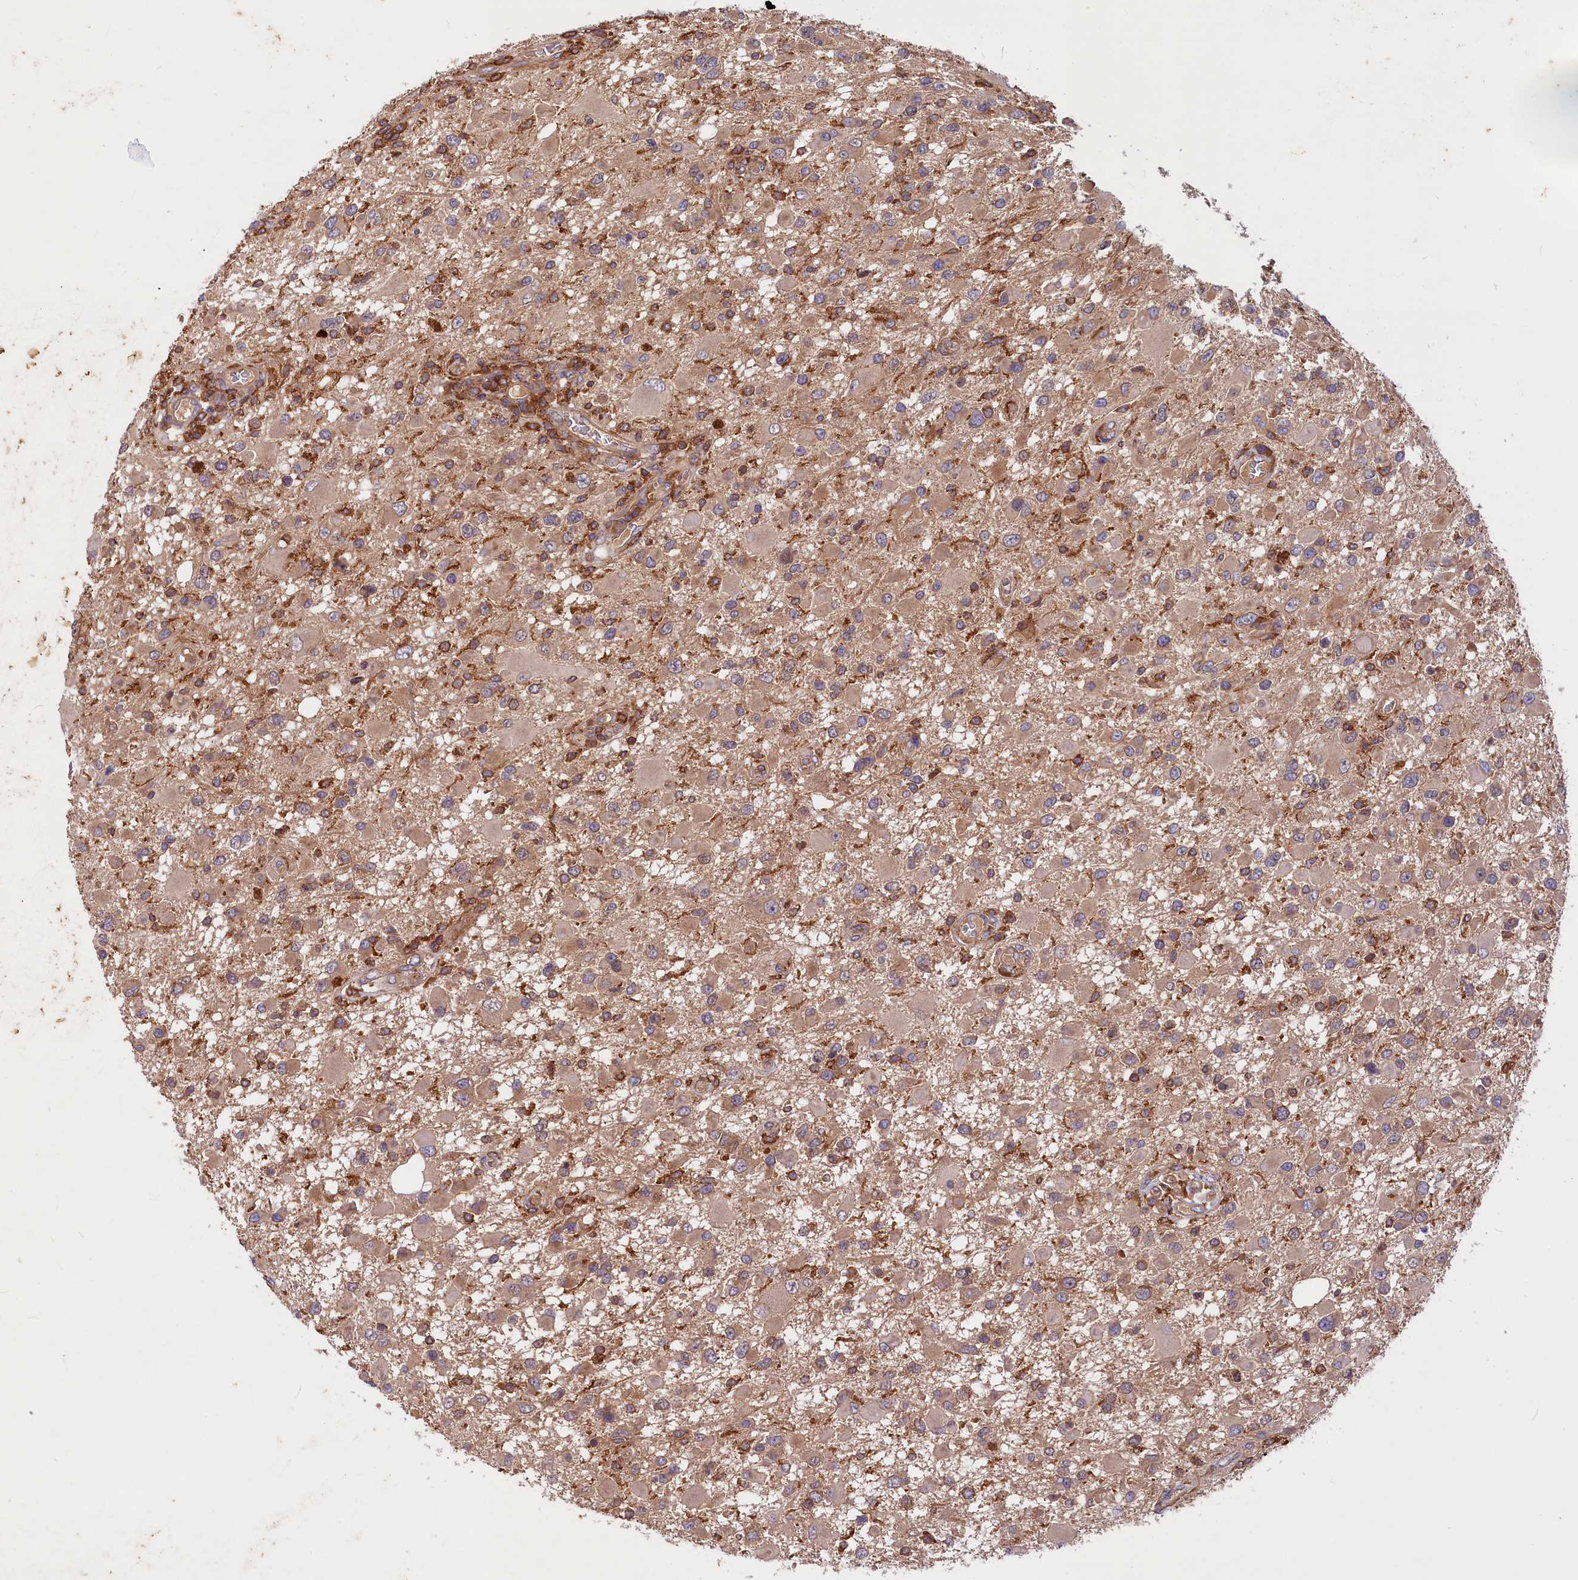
{"staining": {"intensity": "moderate", "quantity": "<25%", "location": "cytoplasmic/membranous"}, "tissue": "glioma", "cell_type": "Tumor cells", "image_type": "cancer", "snomed": [{"axis": "morphology", "description": "Glioma, malignant, High grade"}, {"axis": "topography", "description": "Brain"}], "caption": "This is a histology image of immunohistochemistry staining of glioma, which shows moderate positivity in the cytoplasmic/membranous of tumor cells.", "gene": "MYO9B", "patient": {"sex": "male", "age": 53}}